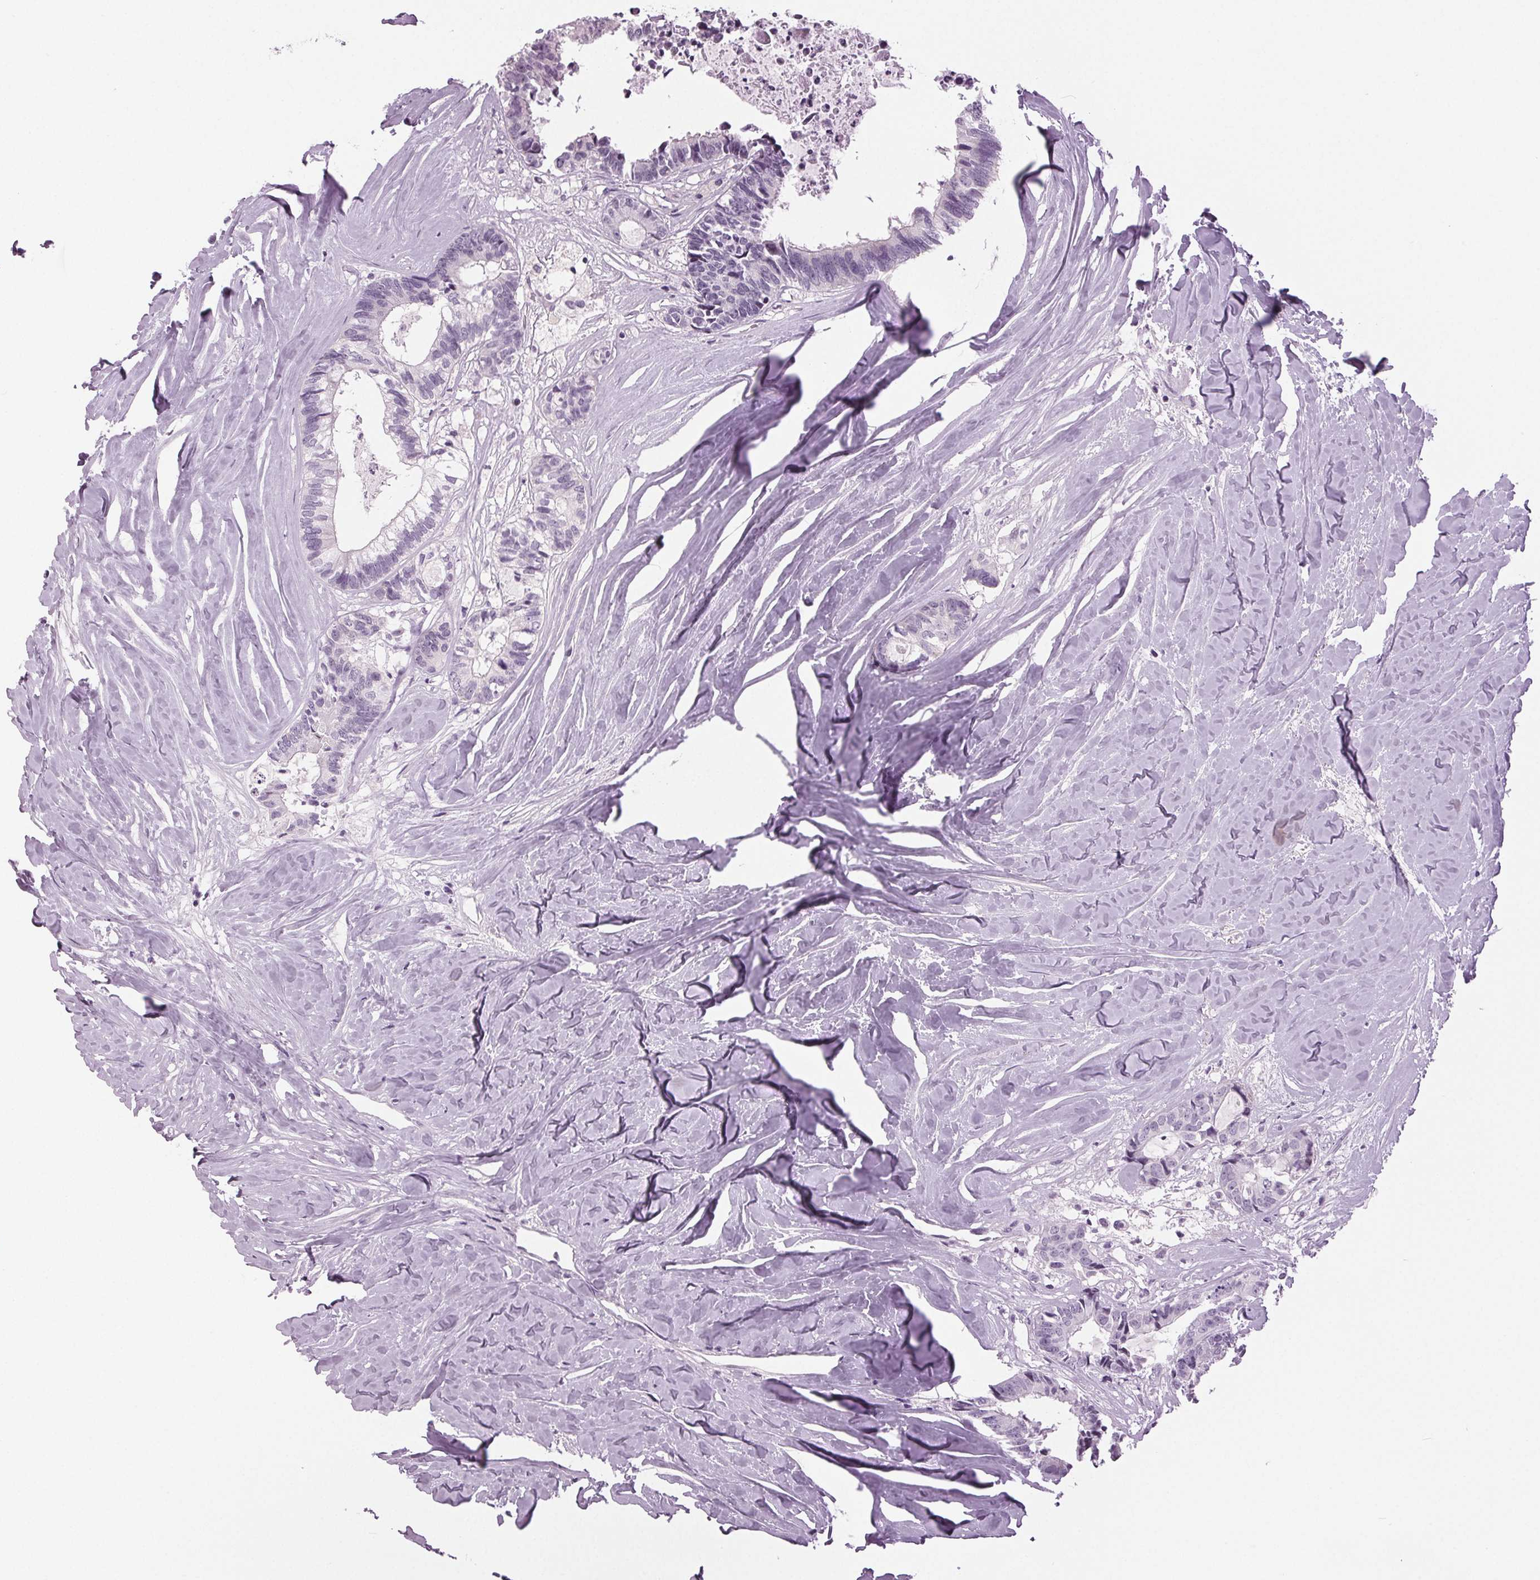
{"staining": {"intensity": "negative", "quantity": "none", "location": "none"}, "tissue": "colorectal cancer", "cell_type": "Tumor cells", "image_type": "cancer", "snomed": [{"axis": "morphology", "description": "Adenocarcinoma, NOS"}, {"axis": "topography", "description": "Colon"}, {"axis": "topography", "description": "Rectum"}], "caption": "Protein analysis of colorectal cancer displays no significant staining in tumor cells.", "gene": "DNAH12", "patient": {"sex": "male", "age": 57}}